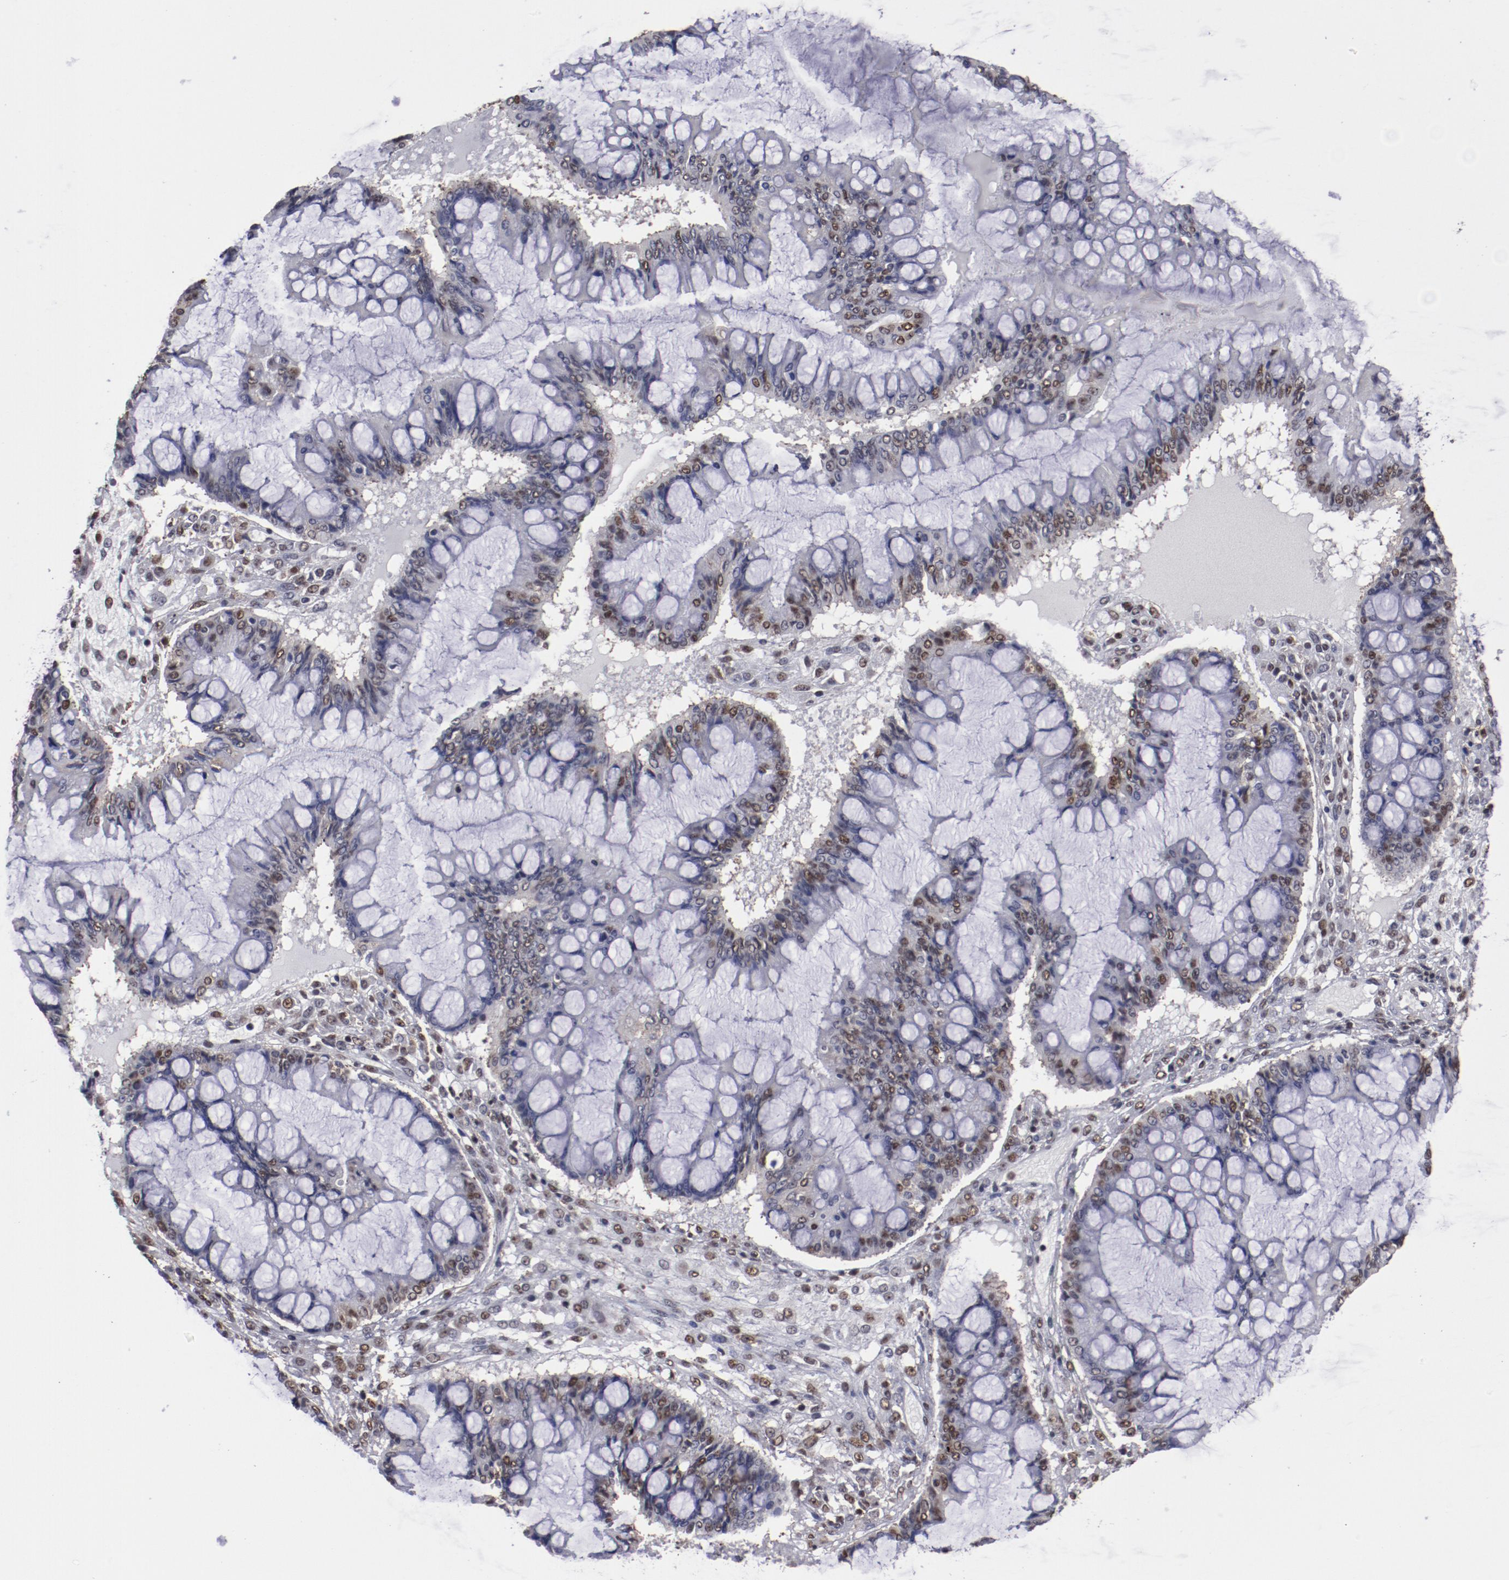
{"staining": {"intensity": "moderate", "quantity": ">75%", "location": "nuclear"}, "tissue": "ovarian cancer", "cell_type": "Tumor cells", "image_type": "cancer", "snomed": [{"axis": "morphology", "description": "Cystadenocarcinoma, mucinous, NOS"}, {"axis": "topography", "description": "Ovary"}], "caption": "Ovarian cancer (mucinous cystadenocarcinoma) stained for a protein (brown) demonstrates moderate nuclear positive positivity in about >75% of tumor cells.", "gene": "HNRNPA2B1", "patient": {"sex": "female", "age": 73}}